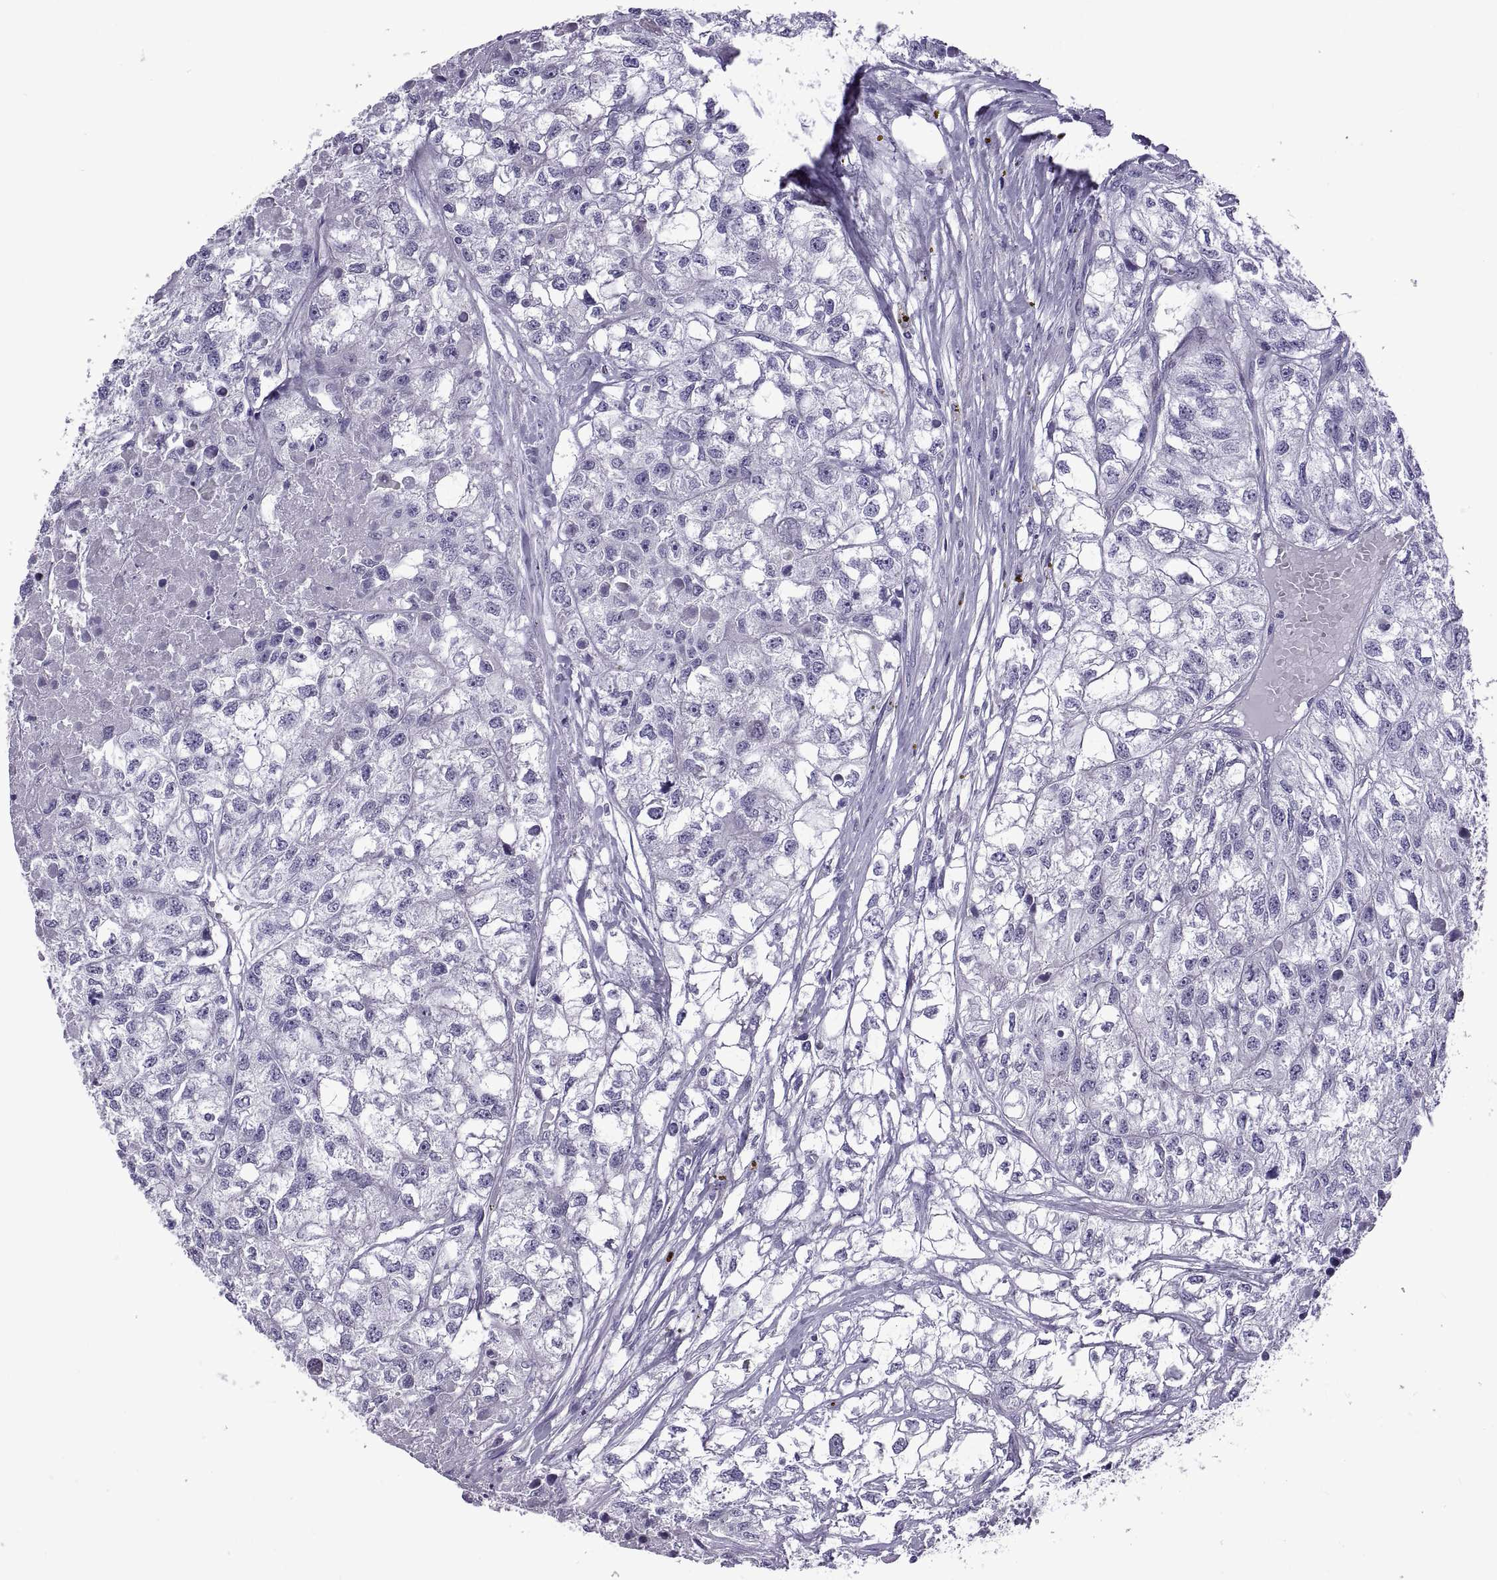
{"staining": {"intensity": "negative", "quantity": "none", "location": "none"}, "tissue": "renal cancer", "cell_type": "Tumor cells", "image_type": "cancer", "snomed": [{"axis": "morphology", "description": "Adenocarcinoma, NOS"}, {"axis": "topography", "description": "Kidney"}], "caption": "This image is of adenocarcinoma (renal) stained with immunohistochemistry (IHC) to label a protein in brown with the nuclei are counter-stained blue. There is no expression in tumor cells.", "gene": "SPDYE1", "patient": {"sex": "male", "age": 56}}